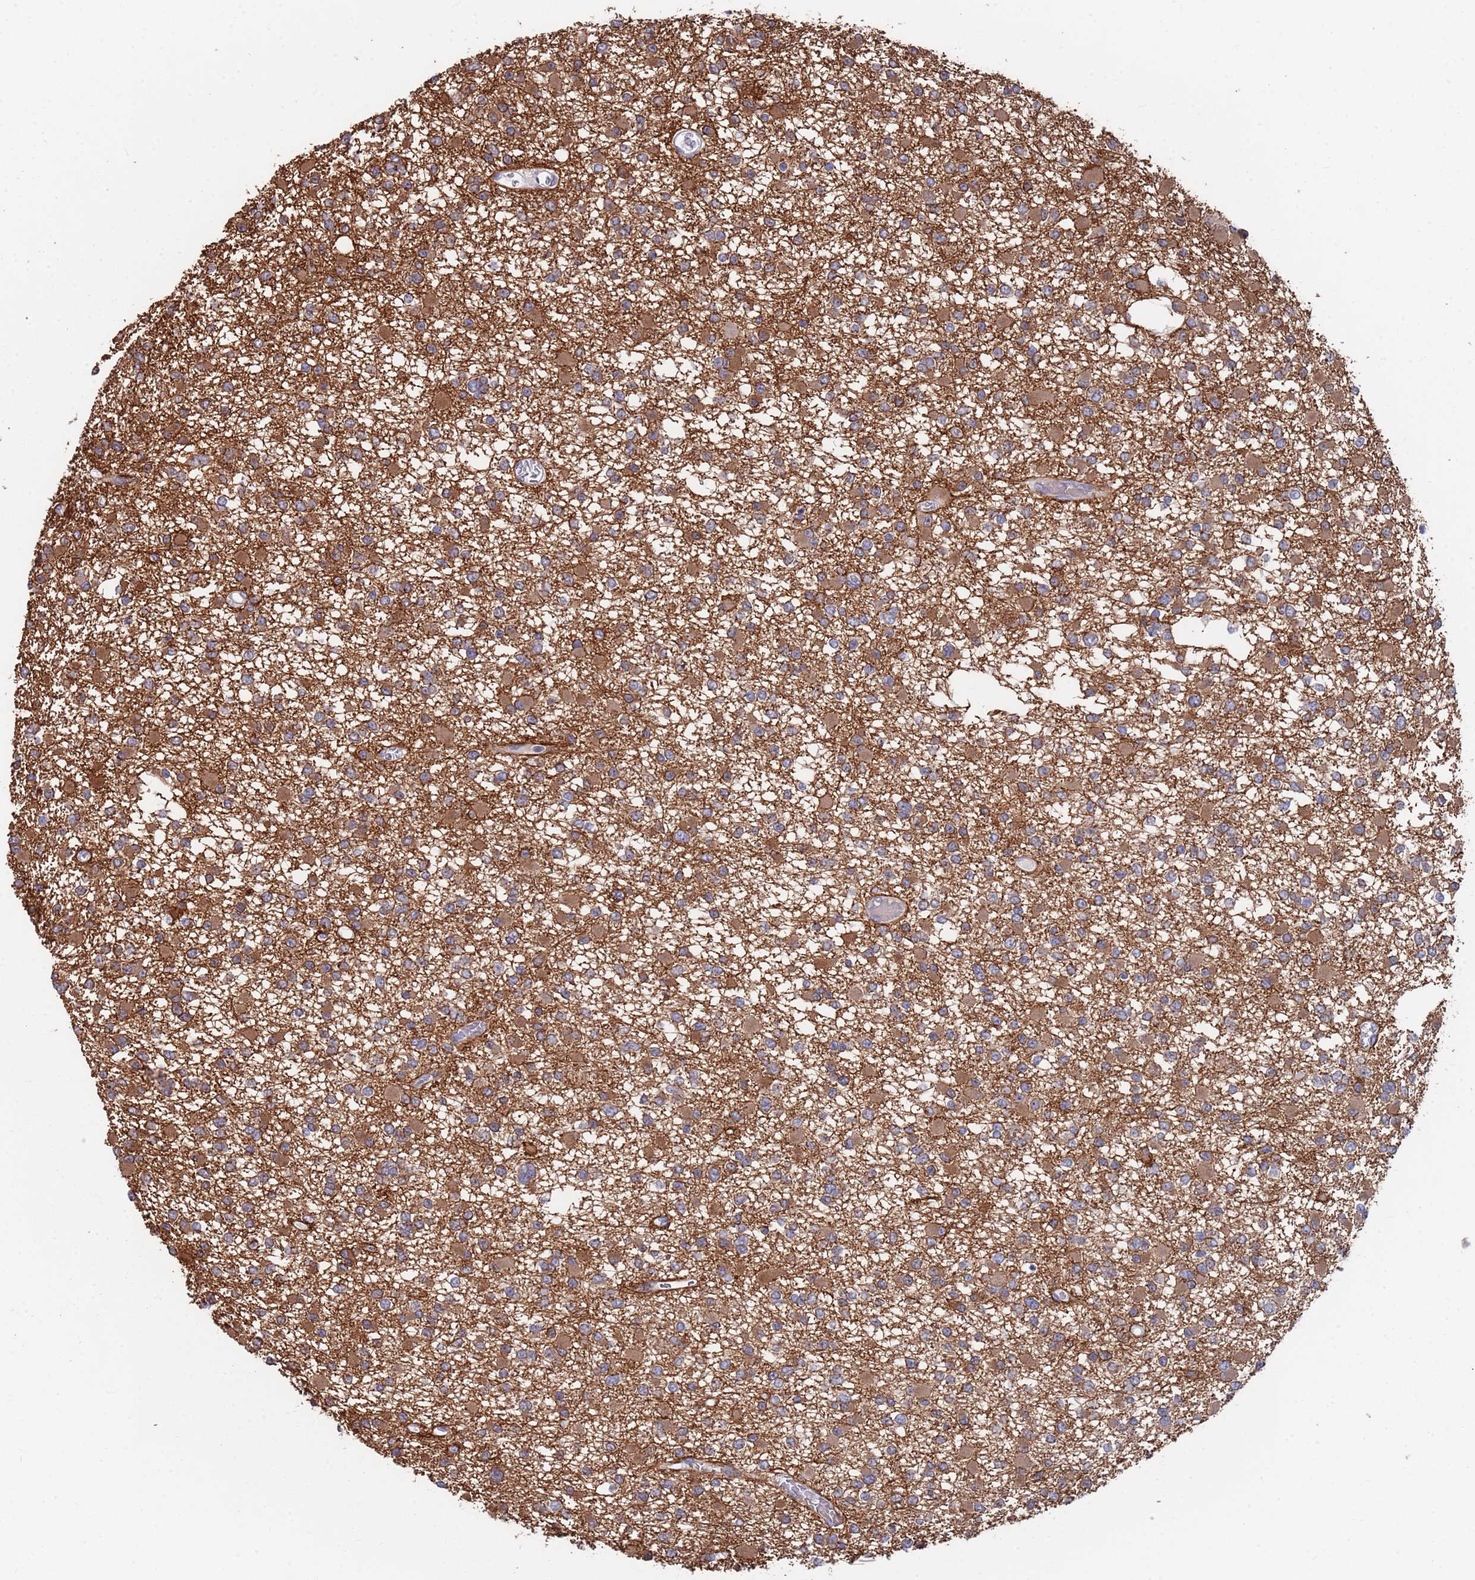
{"staining": {"intensity": "moderate", "quantity": ">75%", "location": "cytoplasmic/membranous"}, "tissue": "glioma", "cell_type": "Tumor cells", "image_type": "cancer", "snomed": [{"axis": "morphology", "description": "Glioma, malignant, Low grade"}, {"axis": "topography", "description": "Brain"}], "caption": "The photomicrograph exhibits staining of malignant glioma (low-grade), revealing moderate cytoplasmic/membranous protein positivity (brown color) within tumor cells.", "gene": "ANK2", "patient": {"sex": "female", "age": 22}}